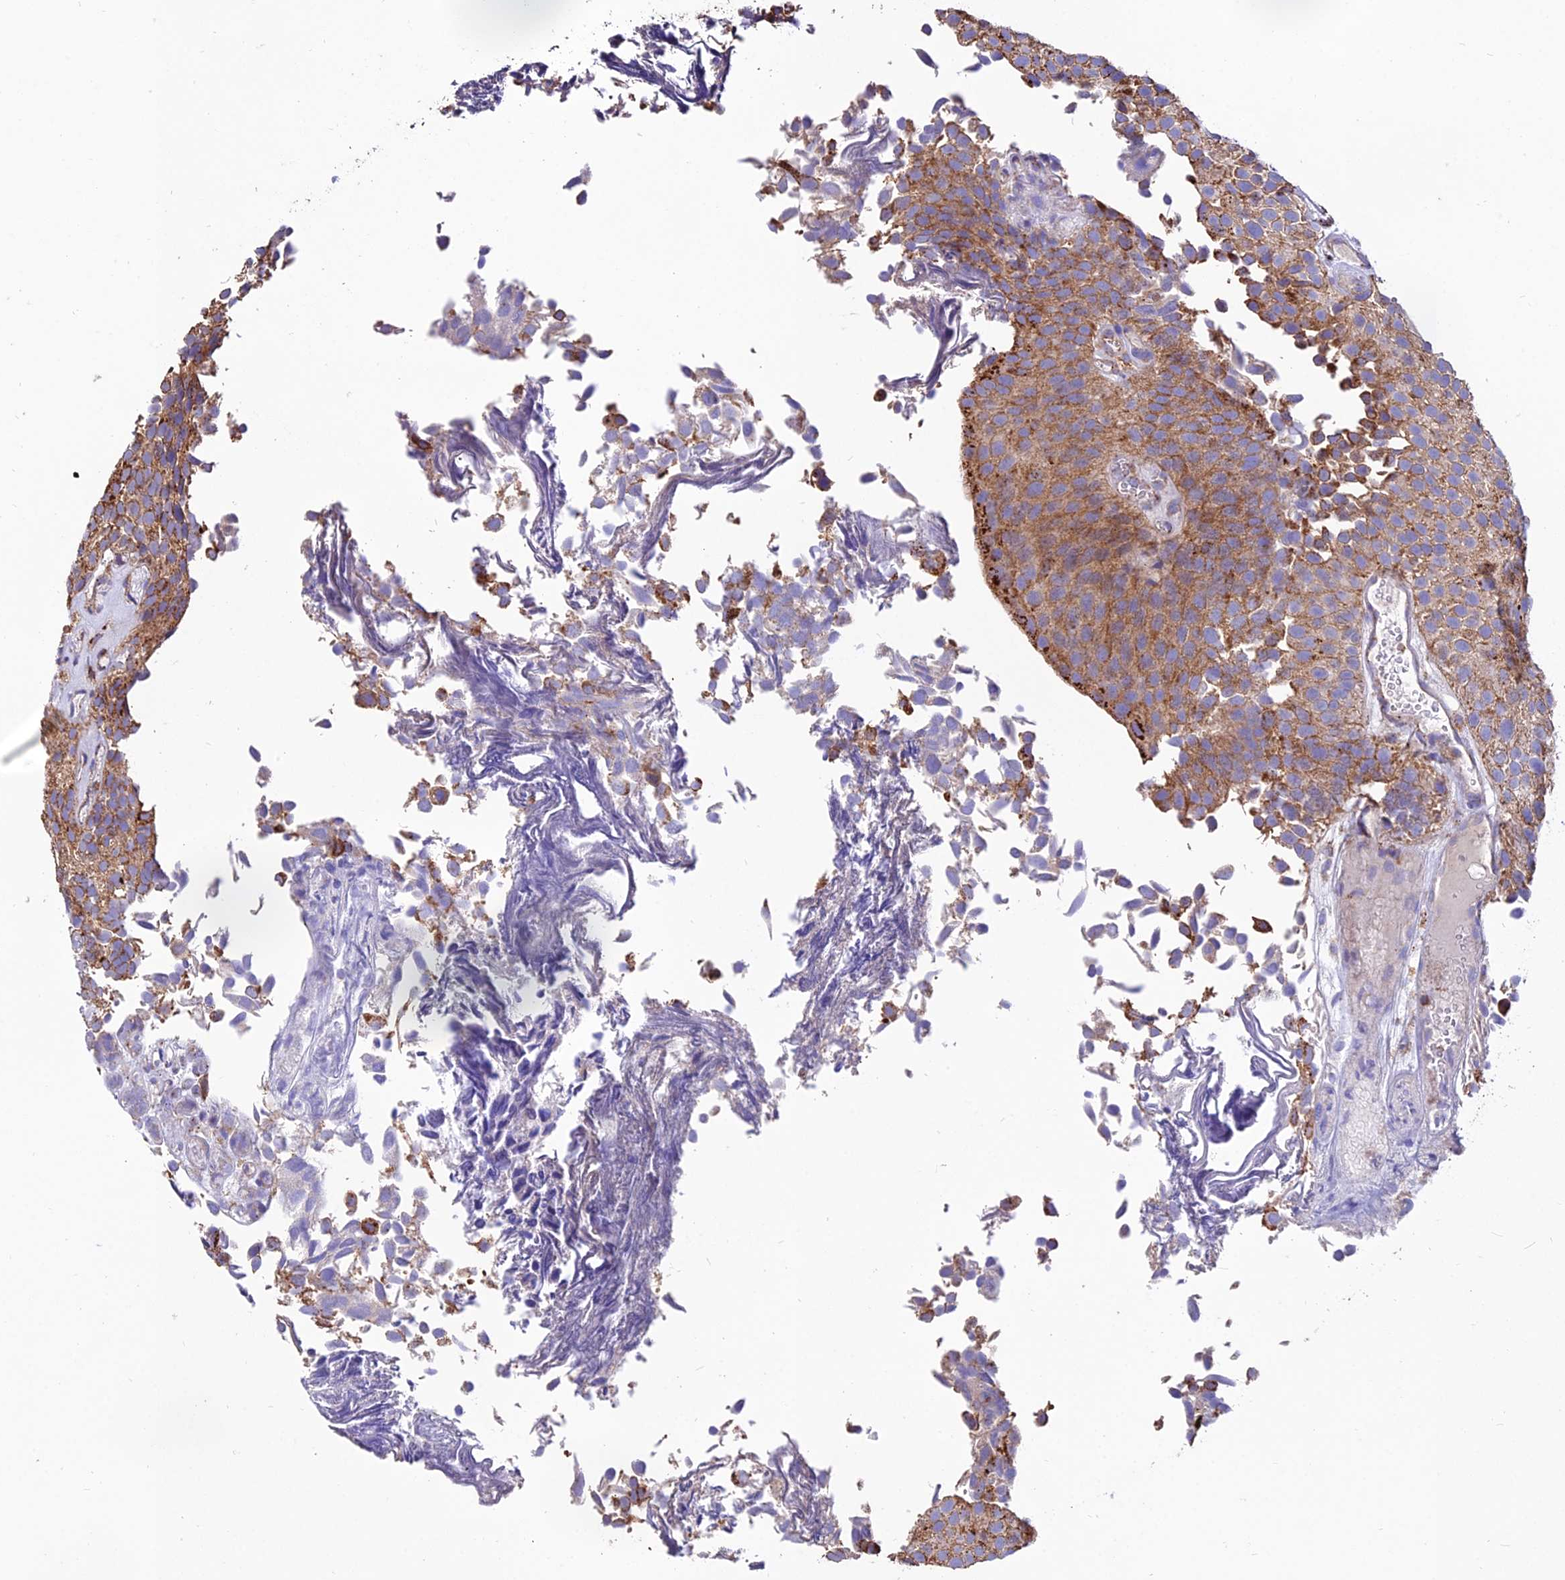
{"staining": {"intensity": "moderate", "quantity": ">75%", "location": "cytoplasmic/membranous"}, "tissue": "urothelial cancer", "cell_type": "Tumor cells", "image_type": "cancer", "snomed": [{"axis": "morphology", "description": "Urothelial carcinoma, Low grade"}, {"axis": "topography", "description": "Urinary bladder"}], "caption": "The histopathology image exhibits immunohistochemical staining of urothelial cancer. There is moderate cytoplasmic/membranous staining is present in approximately >75% of tumor cells. The protein is stained brown, and the nuclei are stained in blue (DAB IHC with brightfield microscopy, high magnification).", "gene": "PNLIPRP3", "patient": {"sex": "male", "age": 89}}